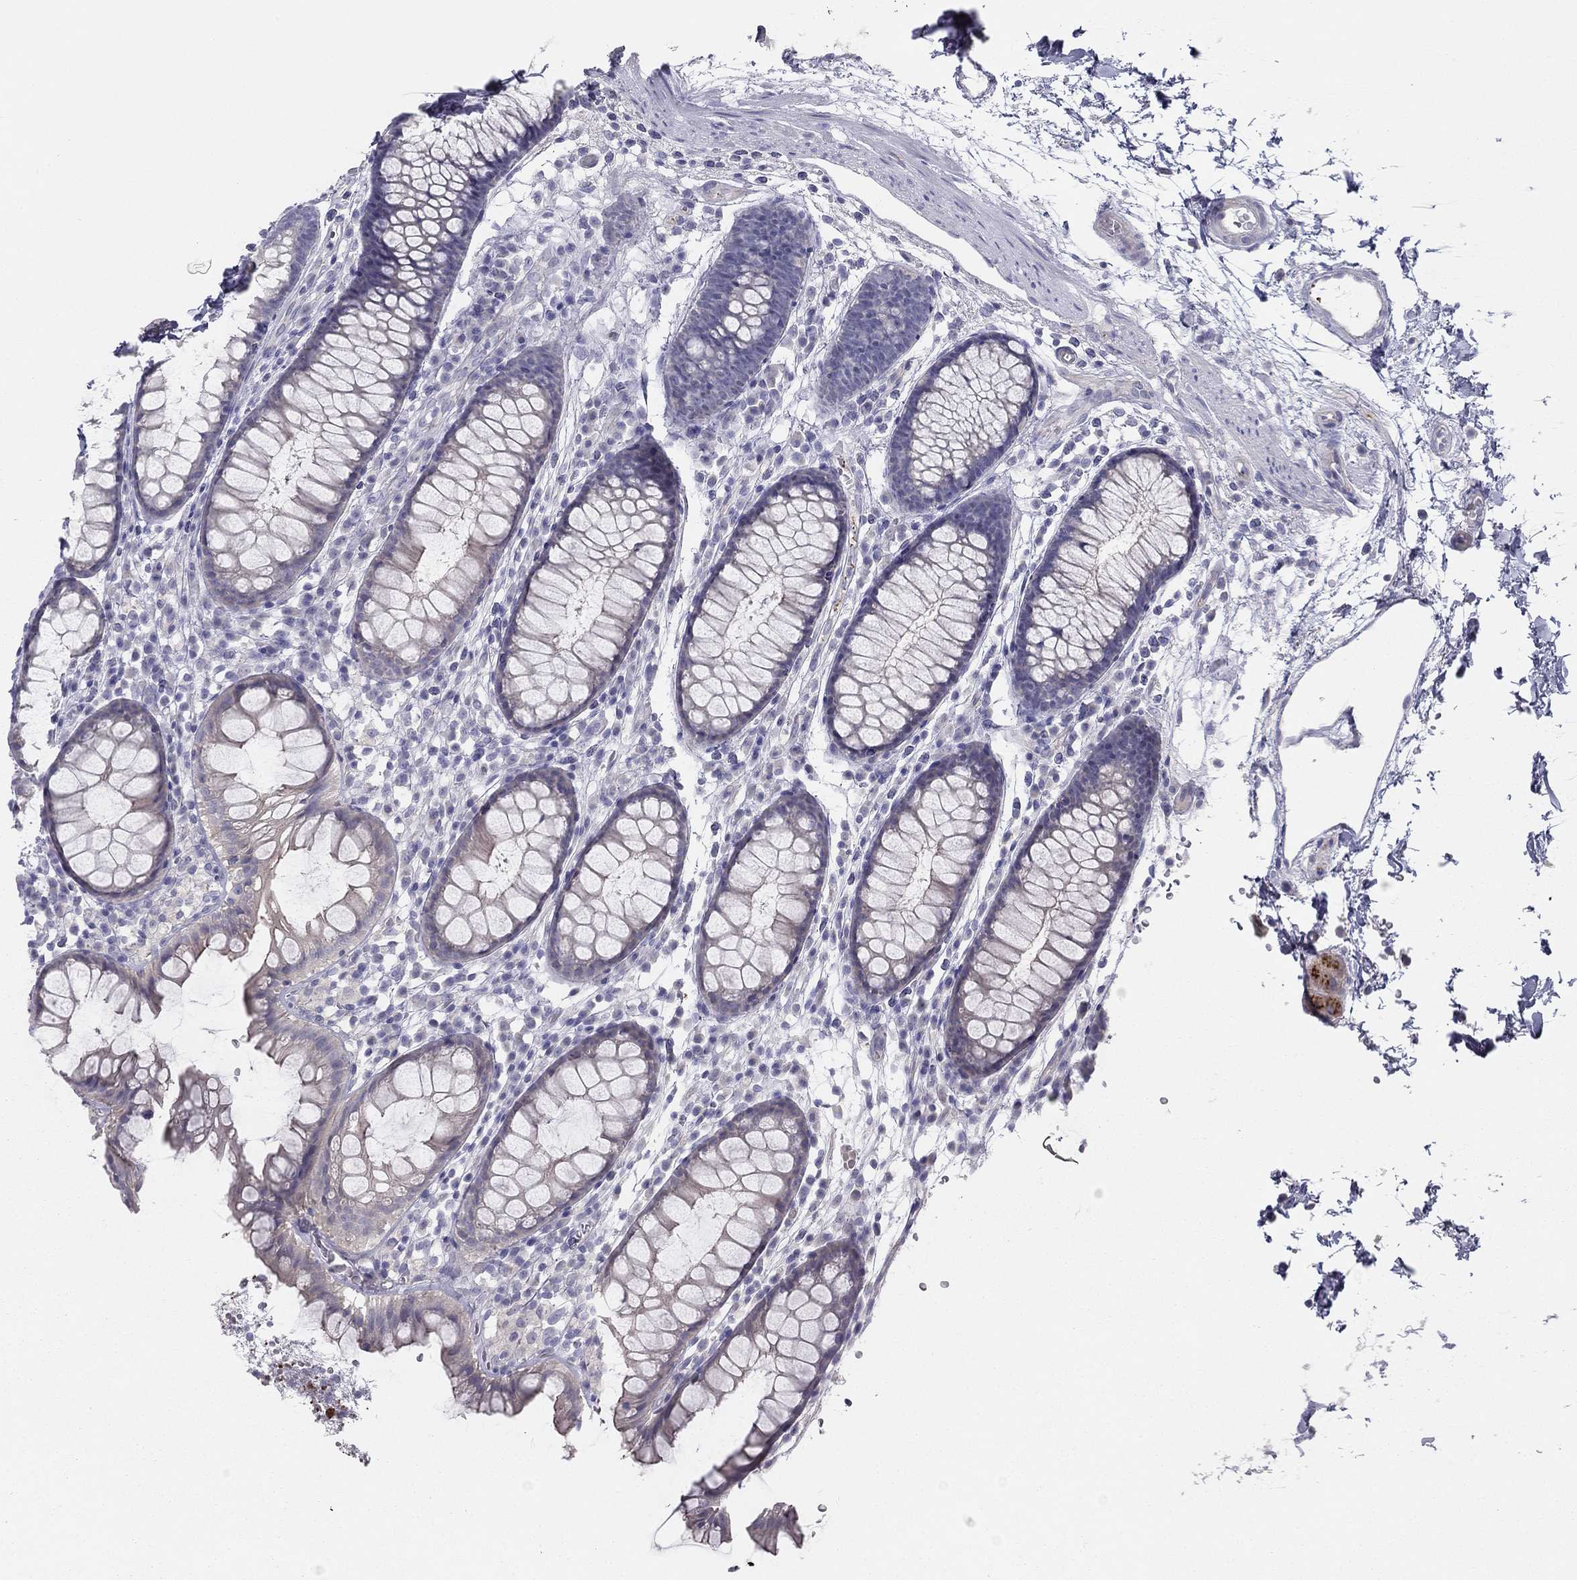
{"staining": {"intensity": "negative", "quantity": "none", "location": "none"}, "tissue": "colon", "cell_type": "Endothelial cells", "image_type": "normal", "snomed": [{"axis": "morphology", "description": "Normal tissue, NOS"}, {"axis": "topography", "description": "Colon"}], "caption": "Immunohistochemistry micrograph of unremarkable colon: human colon stained with DAB (3,3'-diaminobenzidine) shows no significant protein expression in endothelial cells.", "gene": "MGAT4C", "patient": {"sex": "male", "age": 76}}